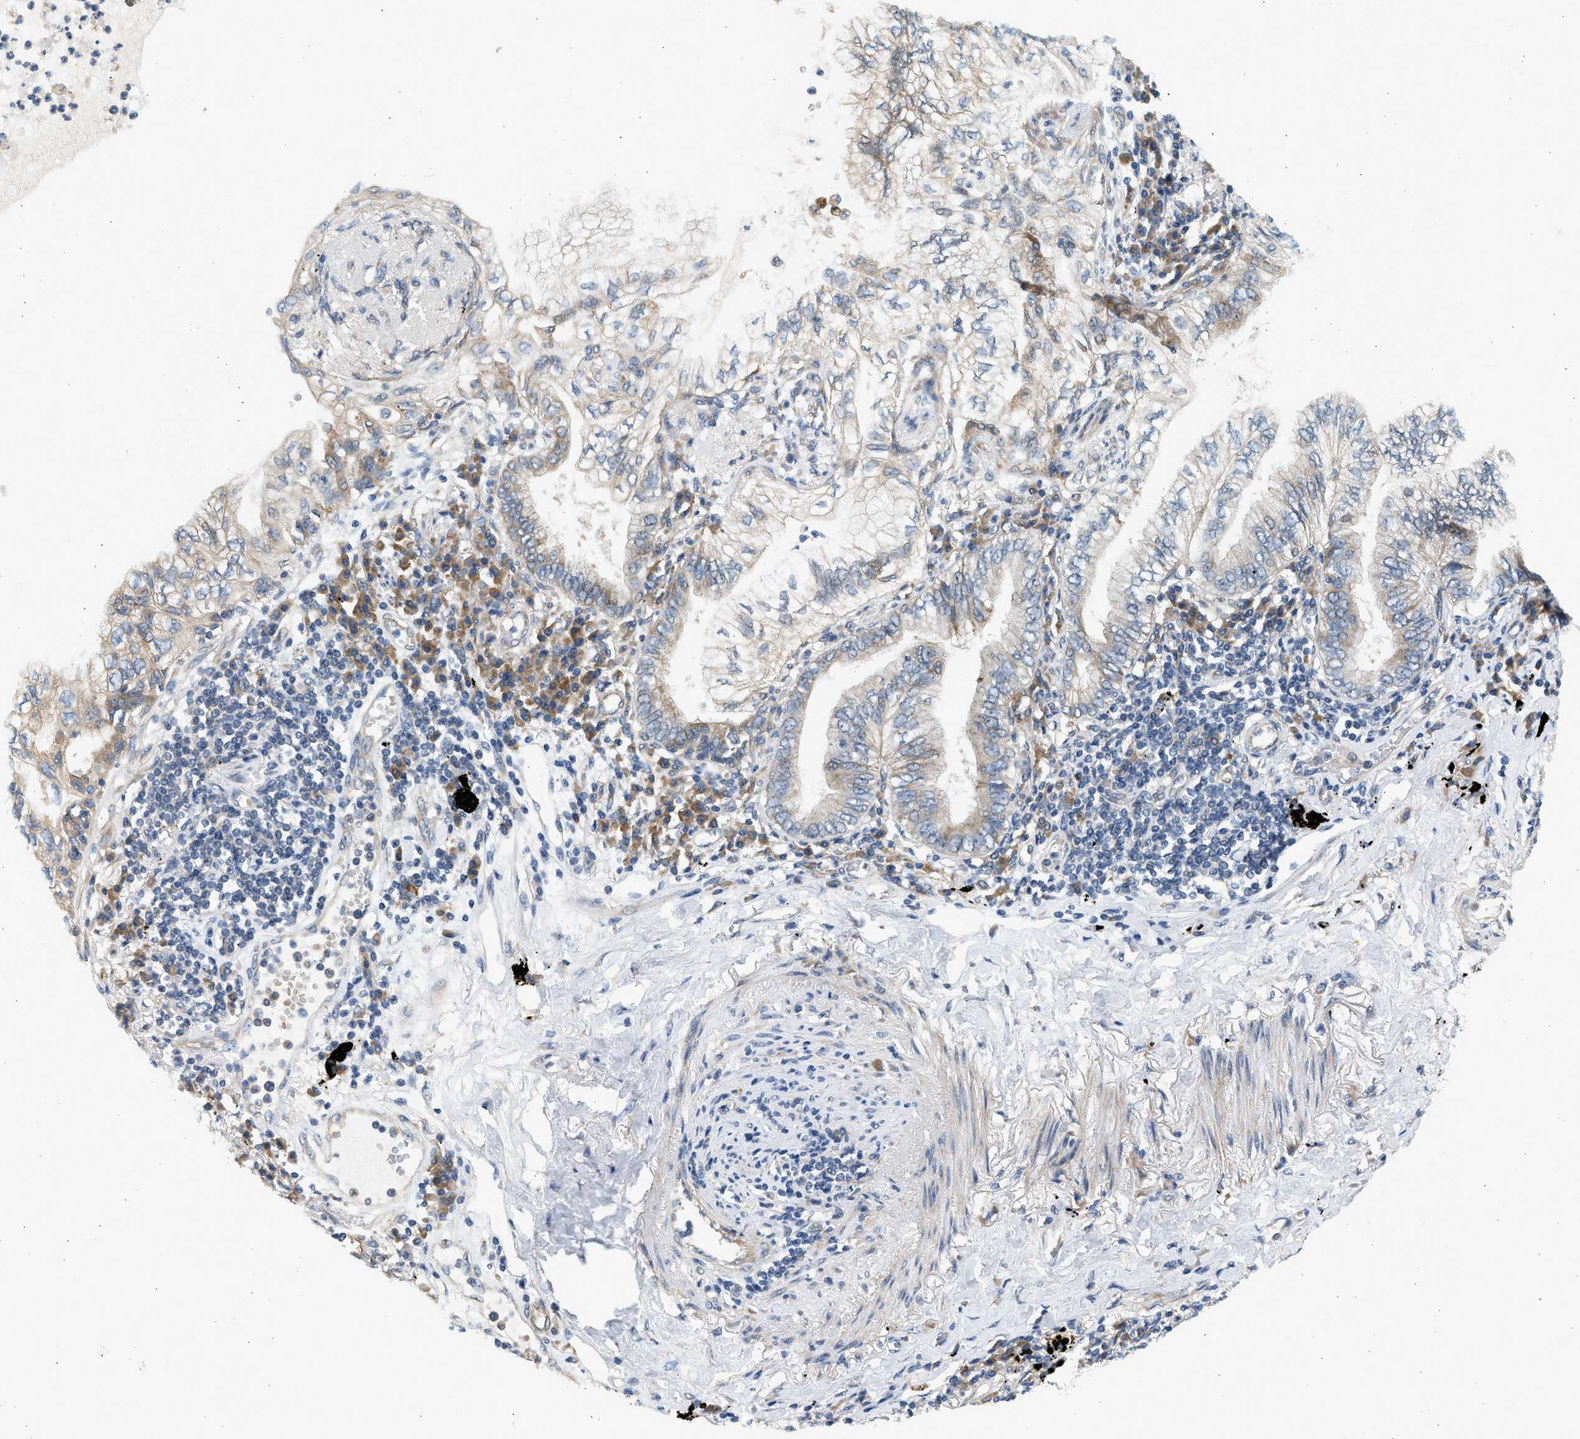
{"staining": {"intensity": "weak", "quantity": "<25%", "location": "cytoplasmic/membranous"}, "tissue": "lung cancer", "cell_type": "Tumor cells", "image_type": "cancer", "snomed": [{"axis": "morphology", "description": "Normal tissue, NOS"}, {"axis": "morphology", "description": "Adenocarcinoma, NOS"}, {"axis": "topography", "description": "Bronchus"}, {"axis": "topography", "description": "Lung"}], "caption": "High power microscopy histopathology image of an IHC micrograph of adenocarcinoma (lung), revealing no significant positivity in tumor cells.", "gene": "KDELR2", "patient": {"sex": "female", "age": 70}}